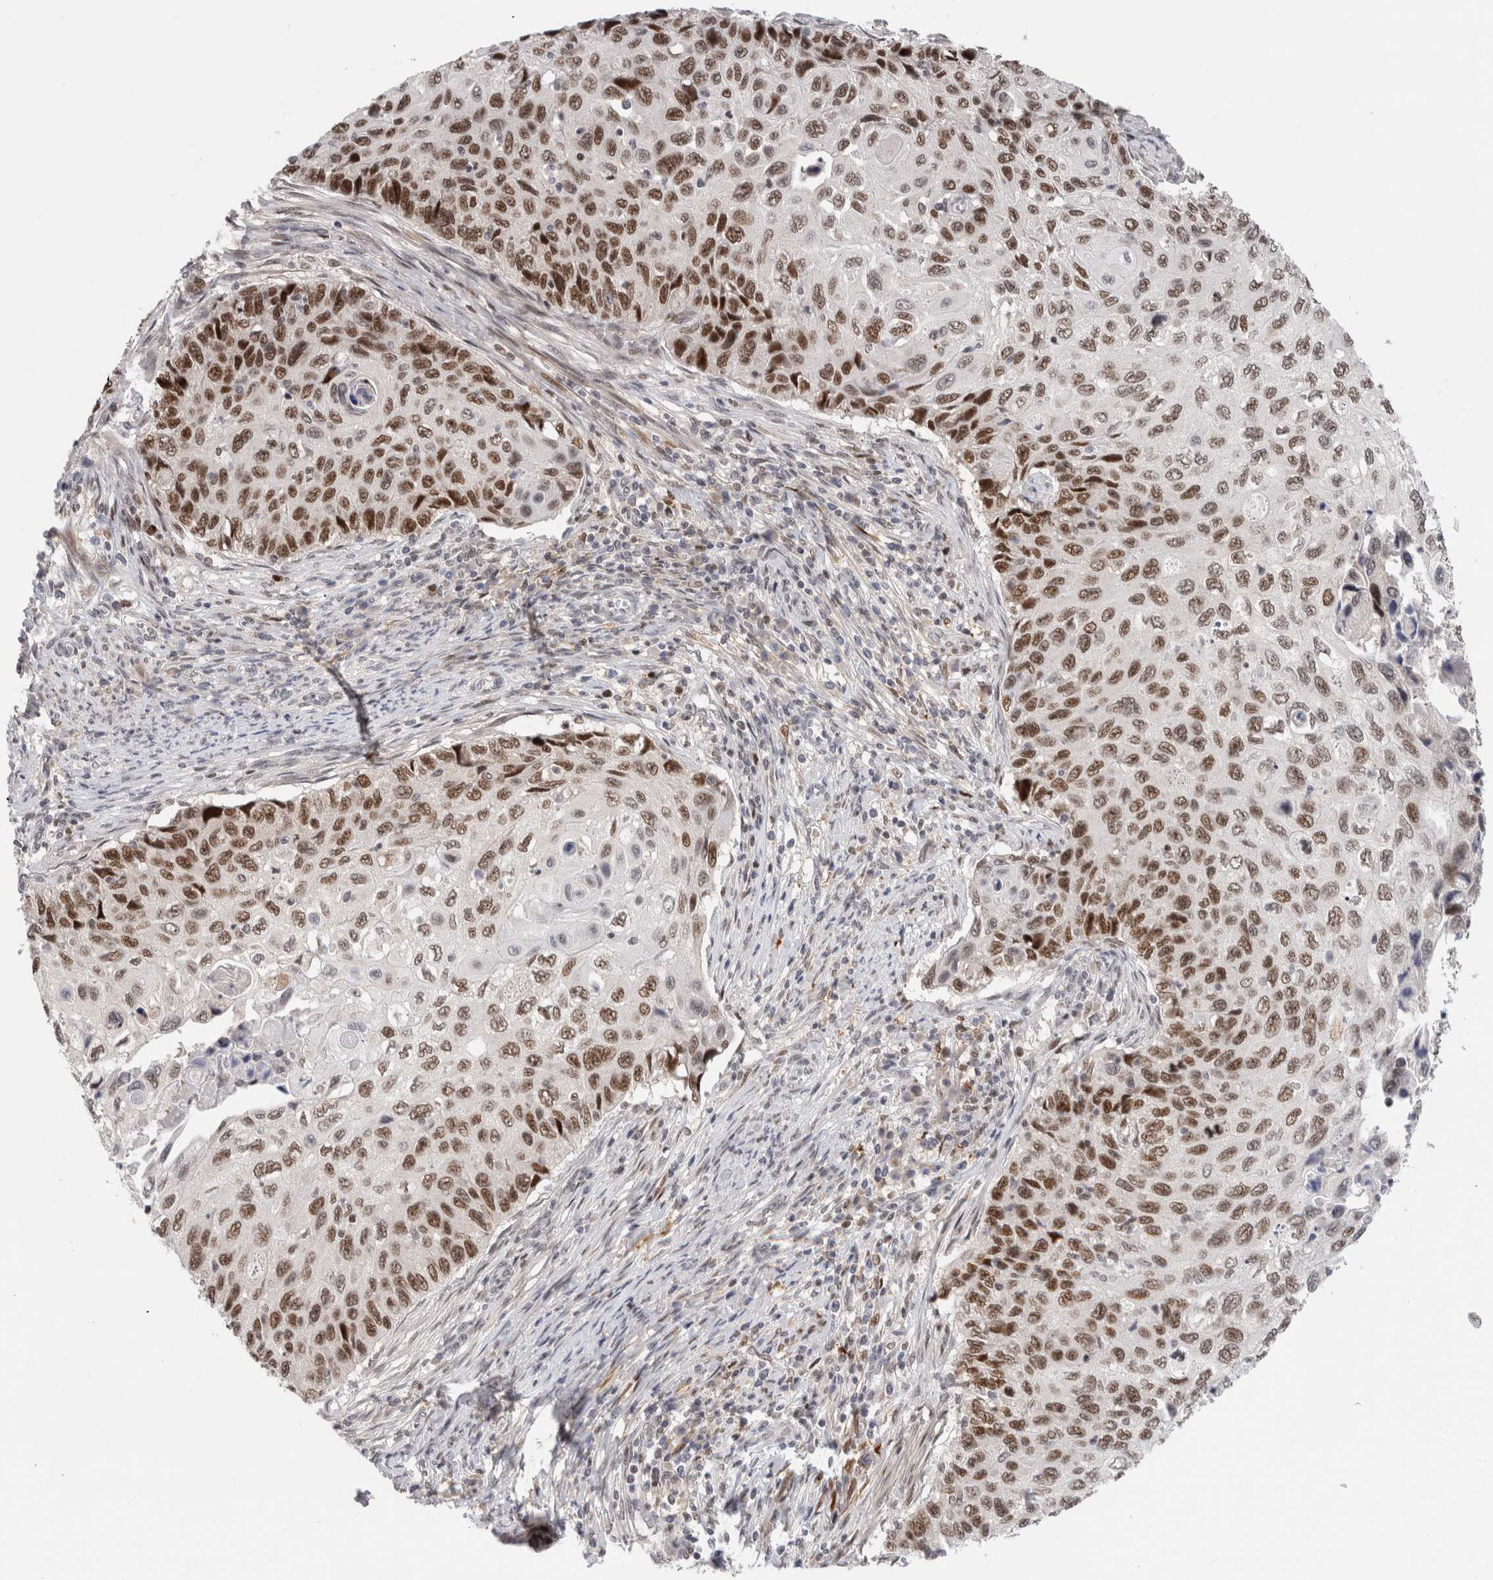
{"staining": {"intensity": "strong", "quantity": ">75%", "location": "nuclear"}, "tissue": "cervical cancer", "cell_type": "Tumor cells", "image_type": "cancer", "snomed": [{"axis": "morphology", "description": "Squamous cell carcinoma, NOS"}, {"axis": "topography", "description": "Cervix"}], "caption": "Strong nuclear expression is appreciated in approximately >75% of tumor cells in cervical cancer.", "gene": "ZNF521", "patient": {"sex": "female", "age": 70}}